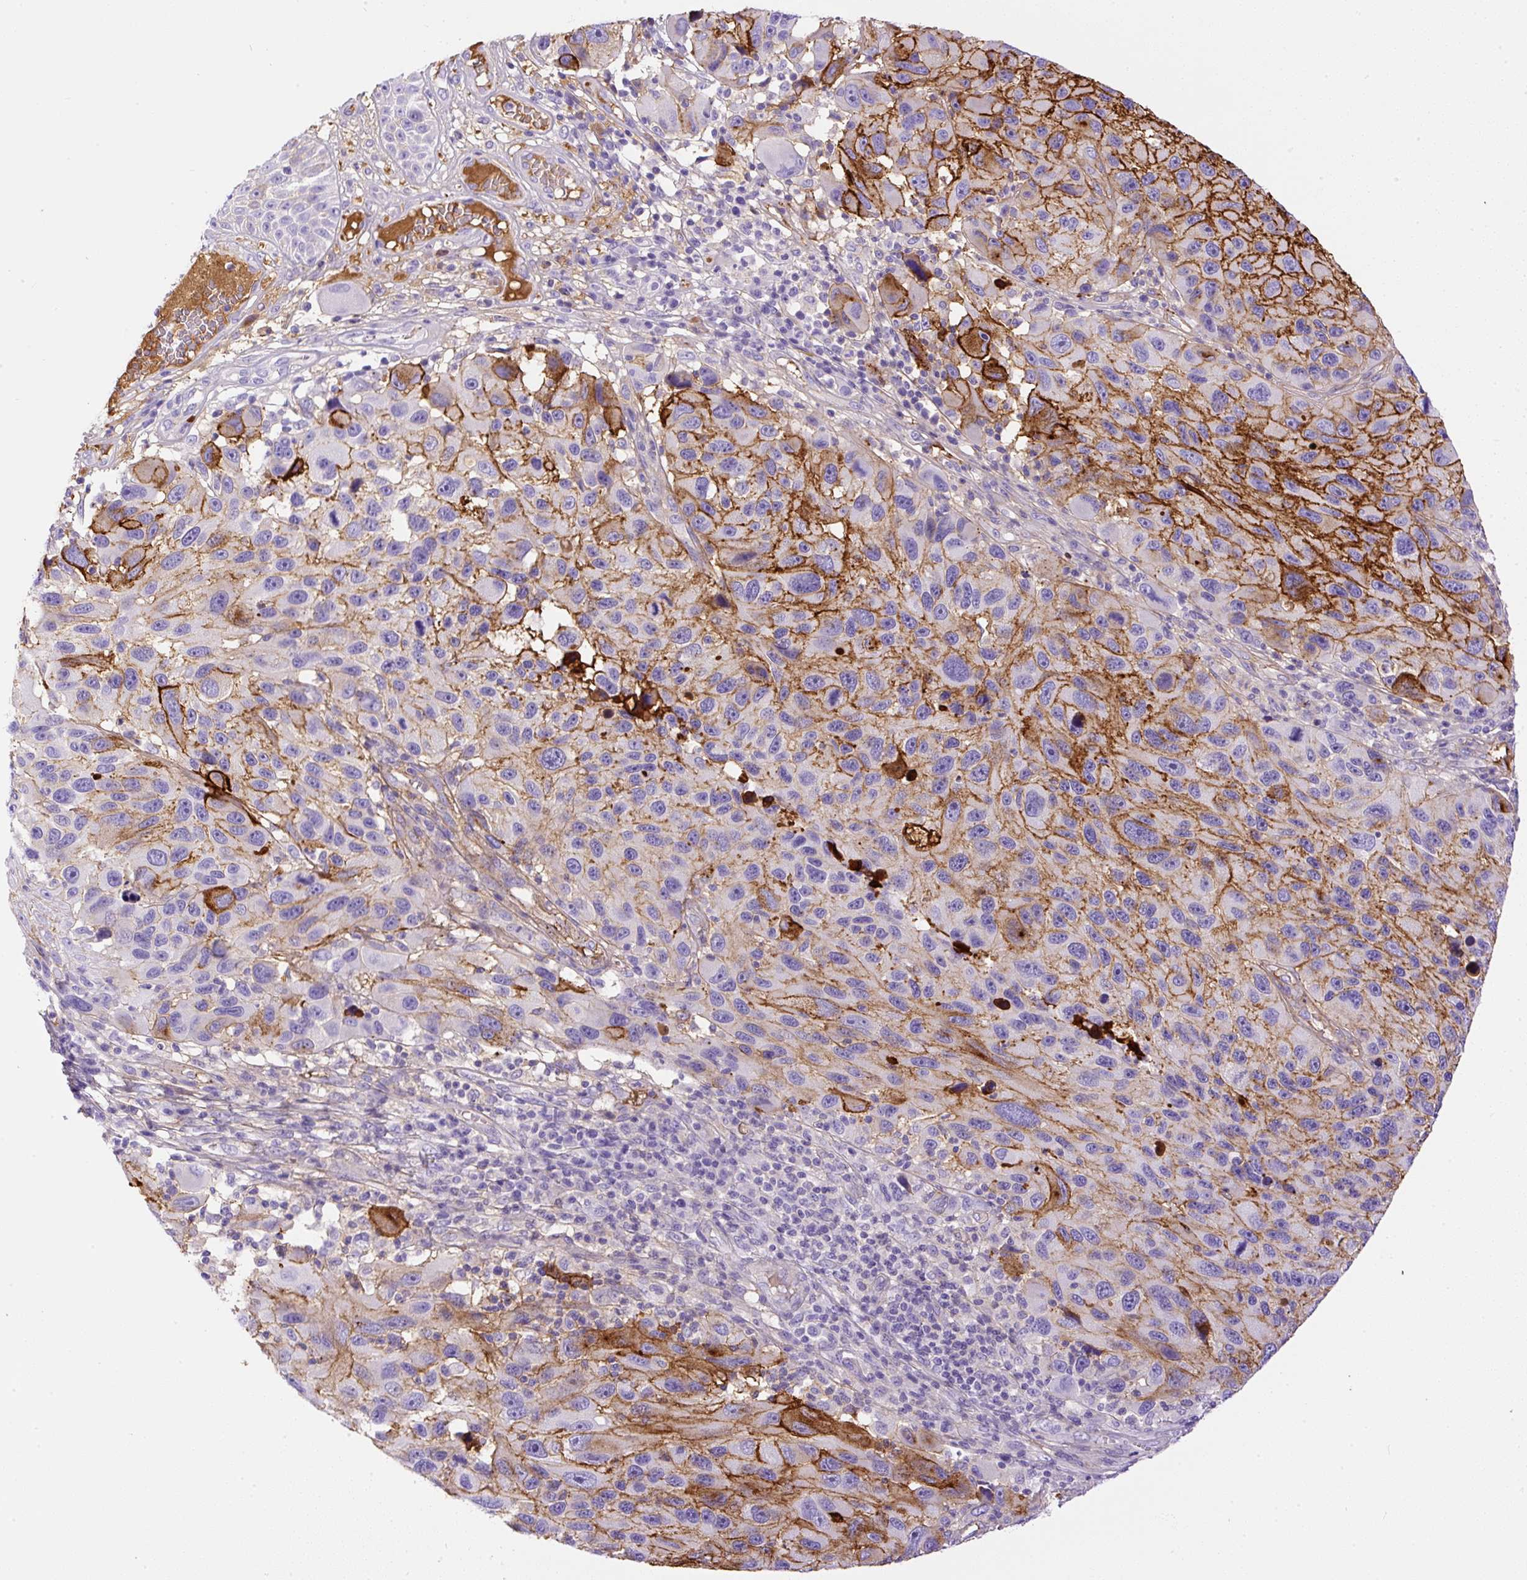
{"staining": {"intensity": "strong", "quantity": "25%-75%", "location": "cytoplasmic/membranous"}, "tissue": "melanoma", "cell_type": "Tumor cells", "image_type": "cancer", "snomed": [{"axis": "morphology", "description": "Malignant melanoma, NOS"}, {"axis": "topography", "description": "Skin"}], "caption": "This is an image of immunohistochemistry (IHC) staining of malignant melanoma, which shows strong positivity in the cytoplasmic/membranous of tumor cells.", "gene": "APCS", "patient": {"sex": "male", "age": 53}}